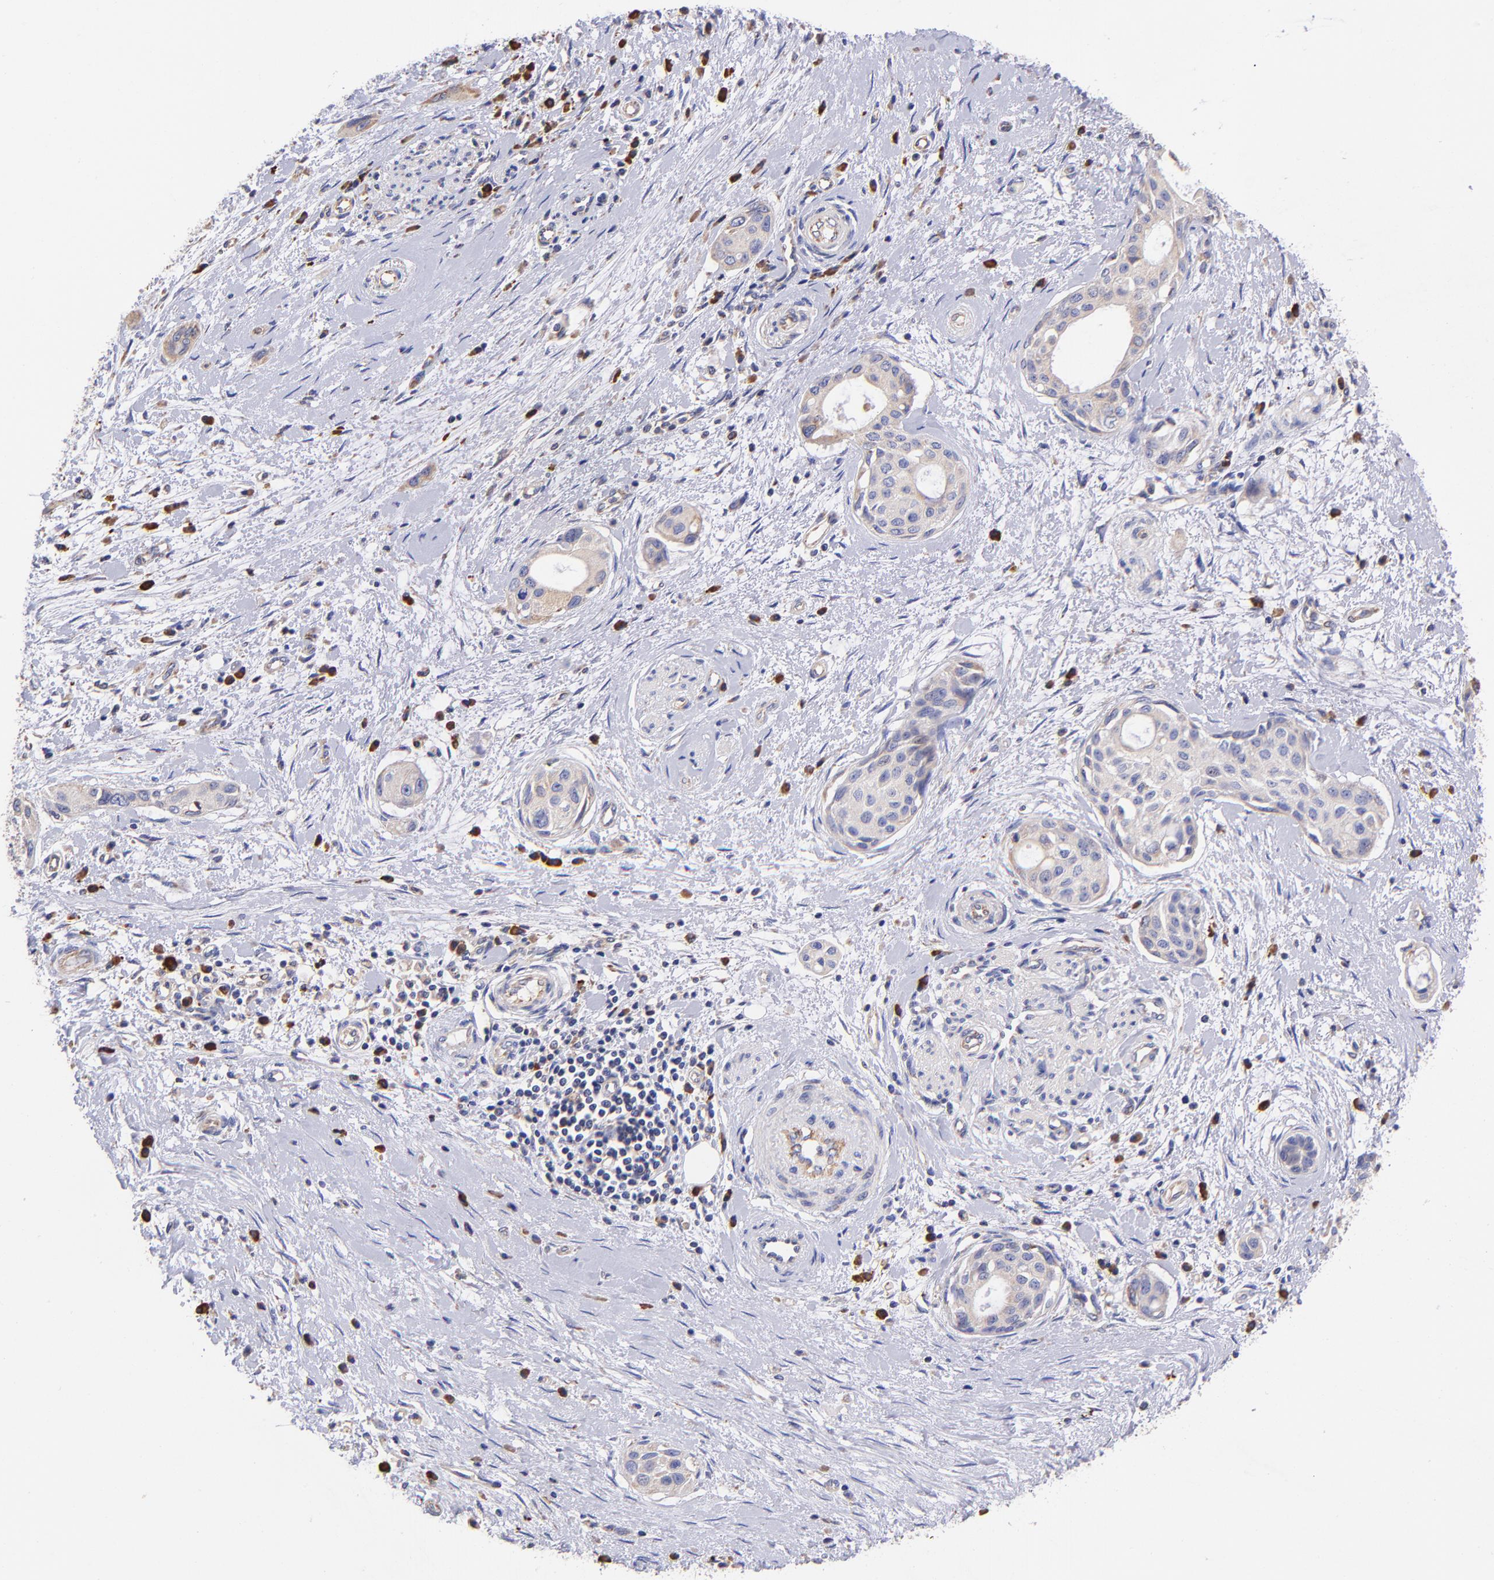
{"staining": {"intensity": "weak", "quantity": ">75%", "location": "cytoplasmic/membranous"}, "tissue": "pancreatic cancer", "cell_type": "Tumor cells", "image_type": "cancer", "snomed": [{"axis": "morphology", "description": "Adenocarcinoma, NOS"}, {"axis": "topography", "description": "Pancreas"}], "caption": "Pancreatic adenocarcinoma was stained to show a protein in brown. There is low levels of weak cytoplasmic/membranous staining in about >75% of tumor cells.", "gene": "PREX1", "patient": {"sex": "female", "age": 60}}